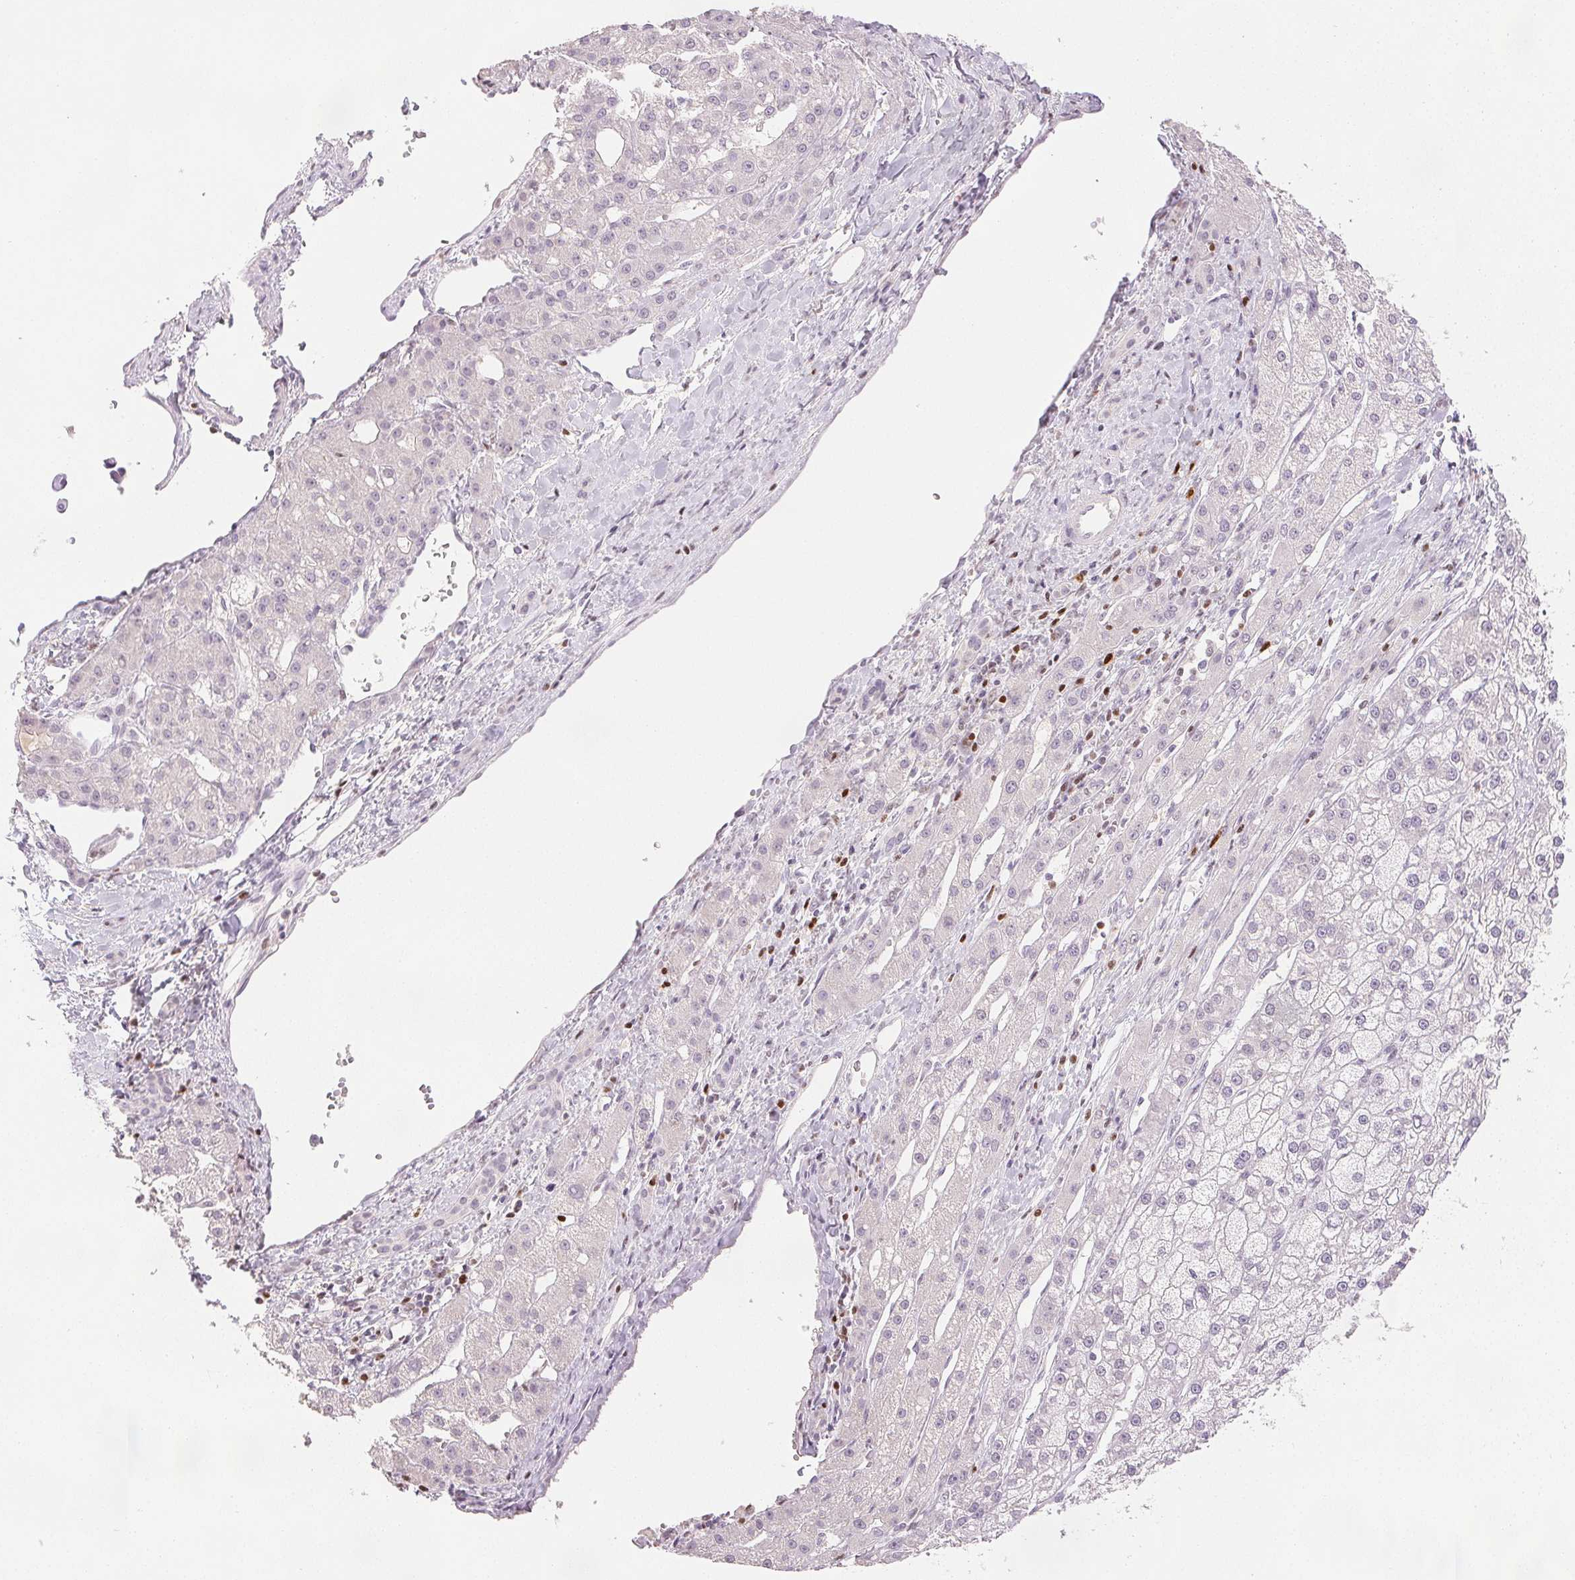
{"staining": {"intensity": "negative", "quantity": "none", "location": "none"}, "tissue": "liver cancer", "cell_type": "Tumor cells", "image_type": "cancer", "snomed": [{"axis": "morphology", "description": "Carcinoma, Hepatocellular, NOS"}, {"axis": "topography", "description": "Liver"}], "caption": "DAB immunohistochemical staining of human liver cancer reveals no significant positivity in tumor cells.", "gene": "RUNX2", "patient": {"sex": "male", "age": 67}}